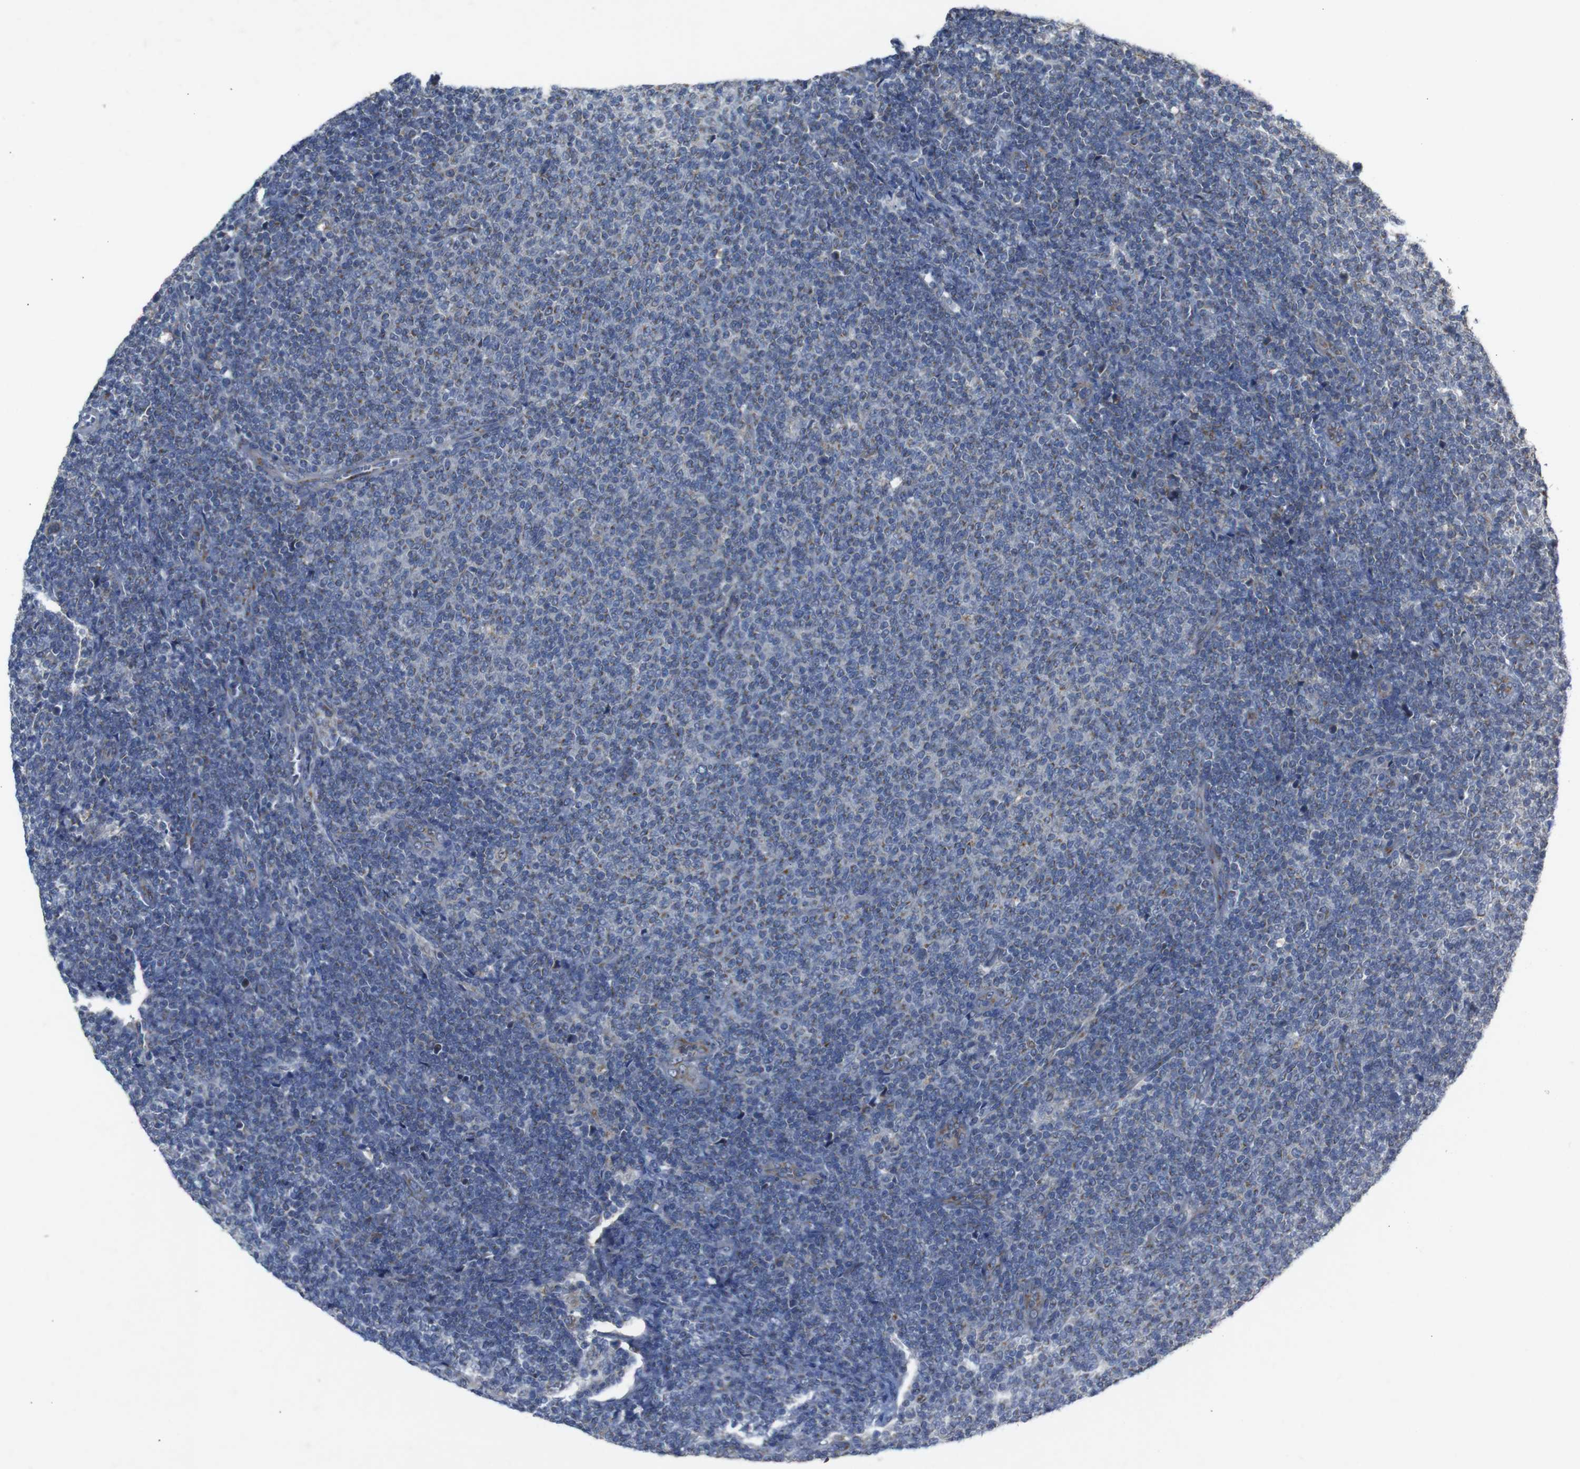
{"staining": {"intensity": "weak", "quantity": "25%-75%", "location": "cytoplasmic/membranous"}, "tissue": "lymphoma", "cell_type": "Tumor cells", "image_type": "cancer", "snomed": [{"axis": "morphology", "description": "Malignant lymphoma, non-Hodgkin's type, Low grade"}, {"axis": "topography", "description": "Lymph node"}], "caption": "Weak cytoplasmic/membranous expression is seen in about 25%-75% of tumor cells in lymphoma.", "gene": "CHST10", "patient": {"sex": "male", "age": 66}}